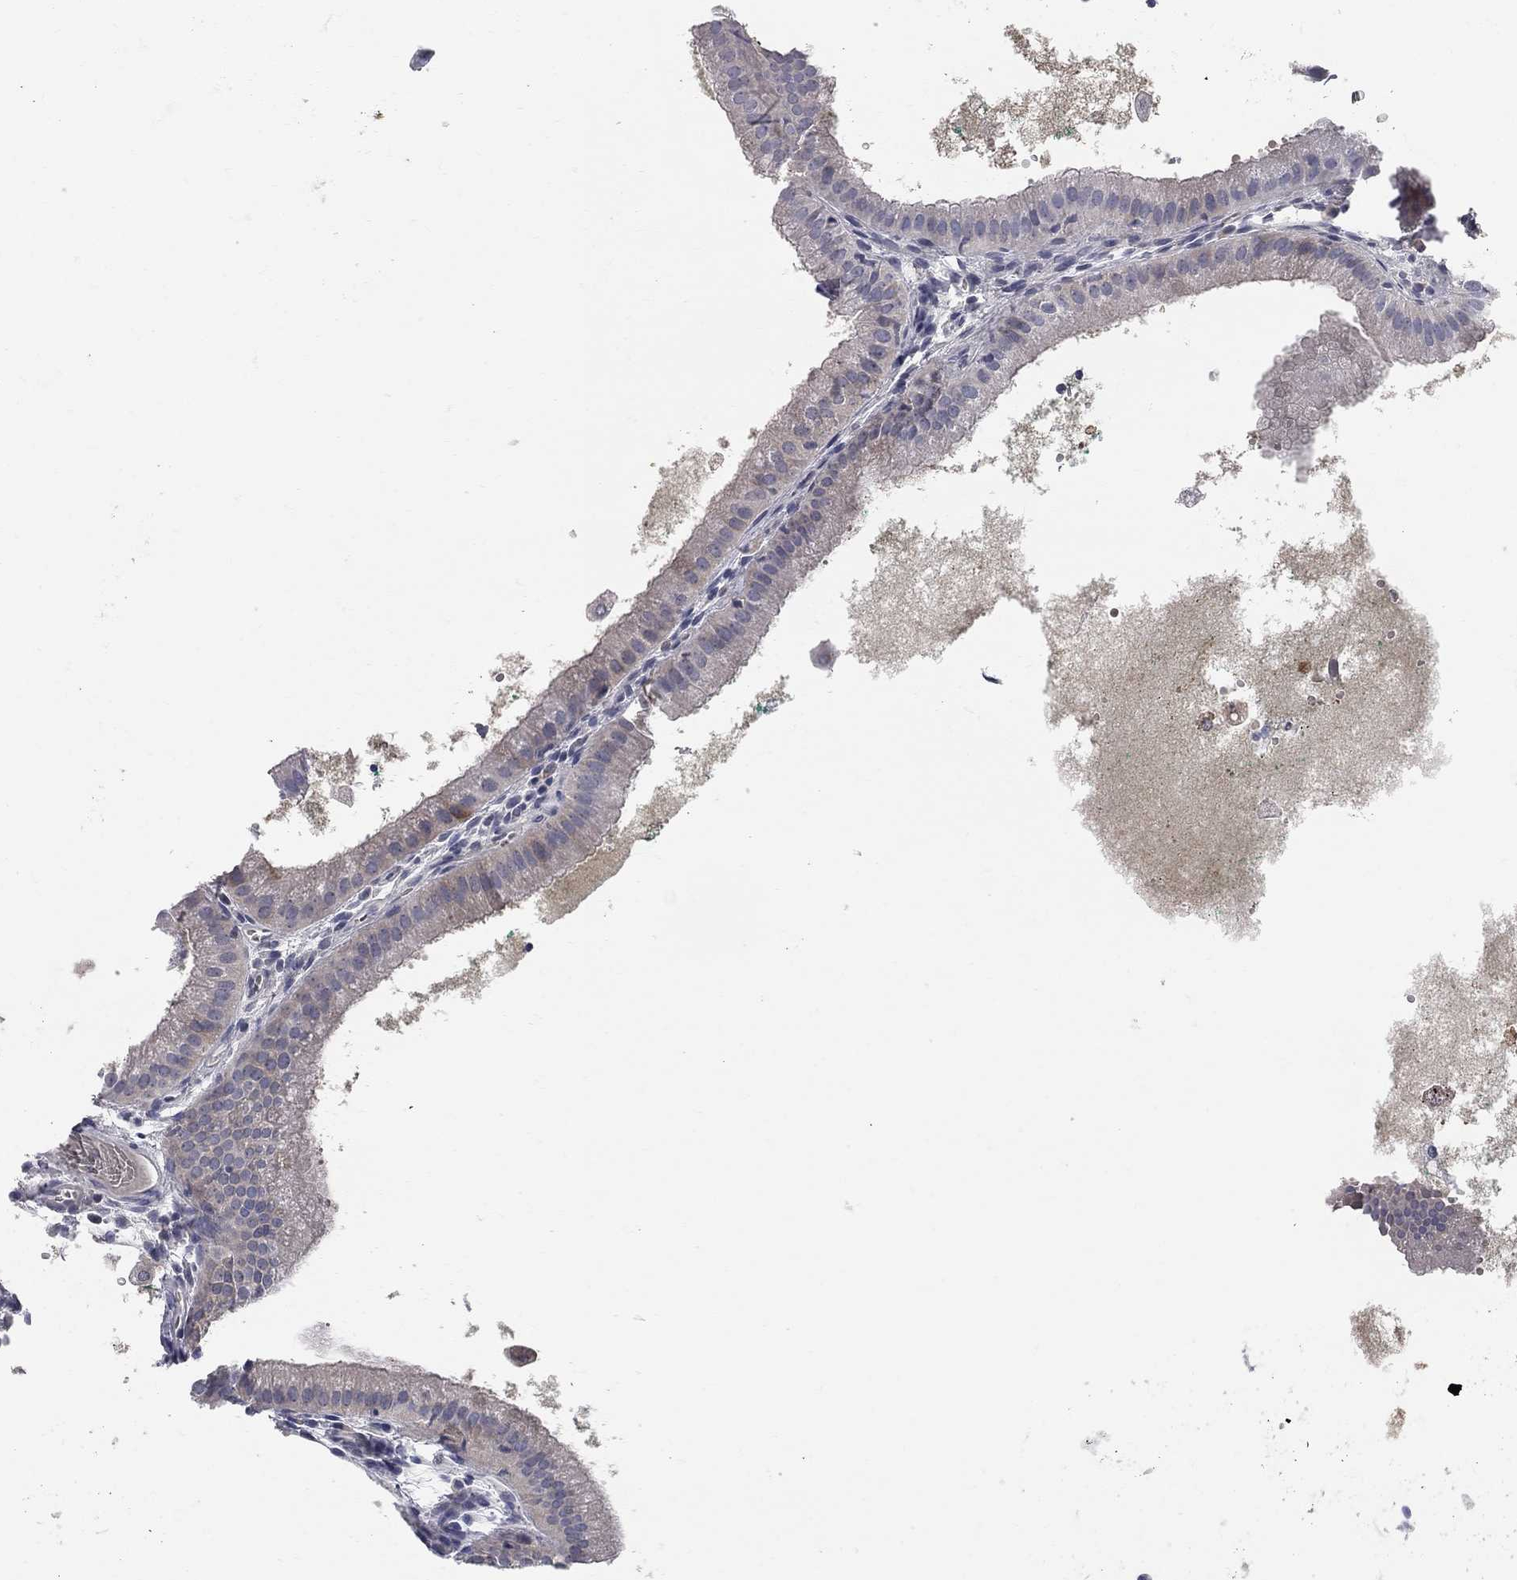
{"staining": {"intensity": "moderate", "quantity": "<25%", "location": "cytoplasmic/membranous"}, "tissue": "gallbladder", "cell_type": "Glandular cells", "image_type": "normal", "snomed": [{"axis": "morphology", "description": "Normal tissue, NOS"}, {"axis": "topography", "description": "Gallbladder"}], "caption": "Gallbladder stained with DAB IHC reveals low levels of moderate cytoplasmic/membranous positivity in approximately <25% of glandular cells.", "gene": "AOX1", "patient": {"sex": "male", "age": 67}}